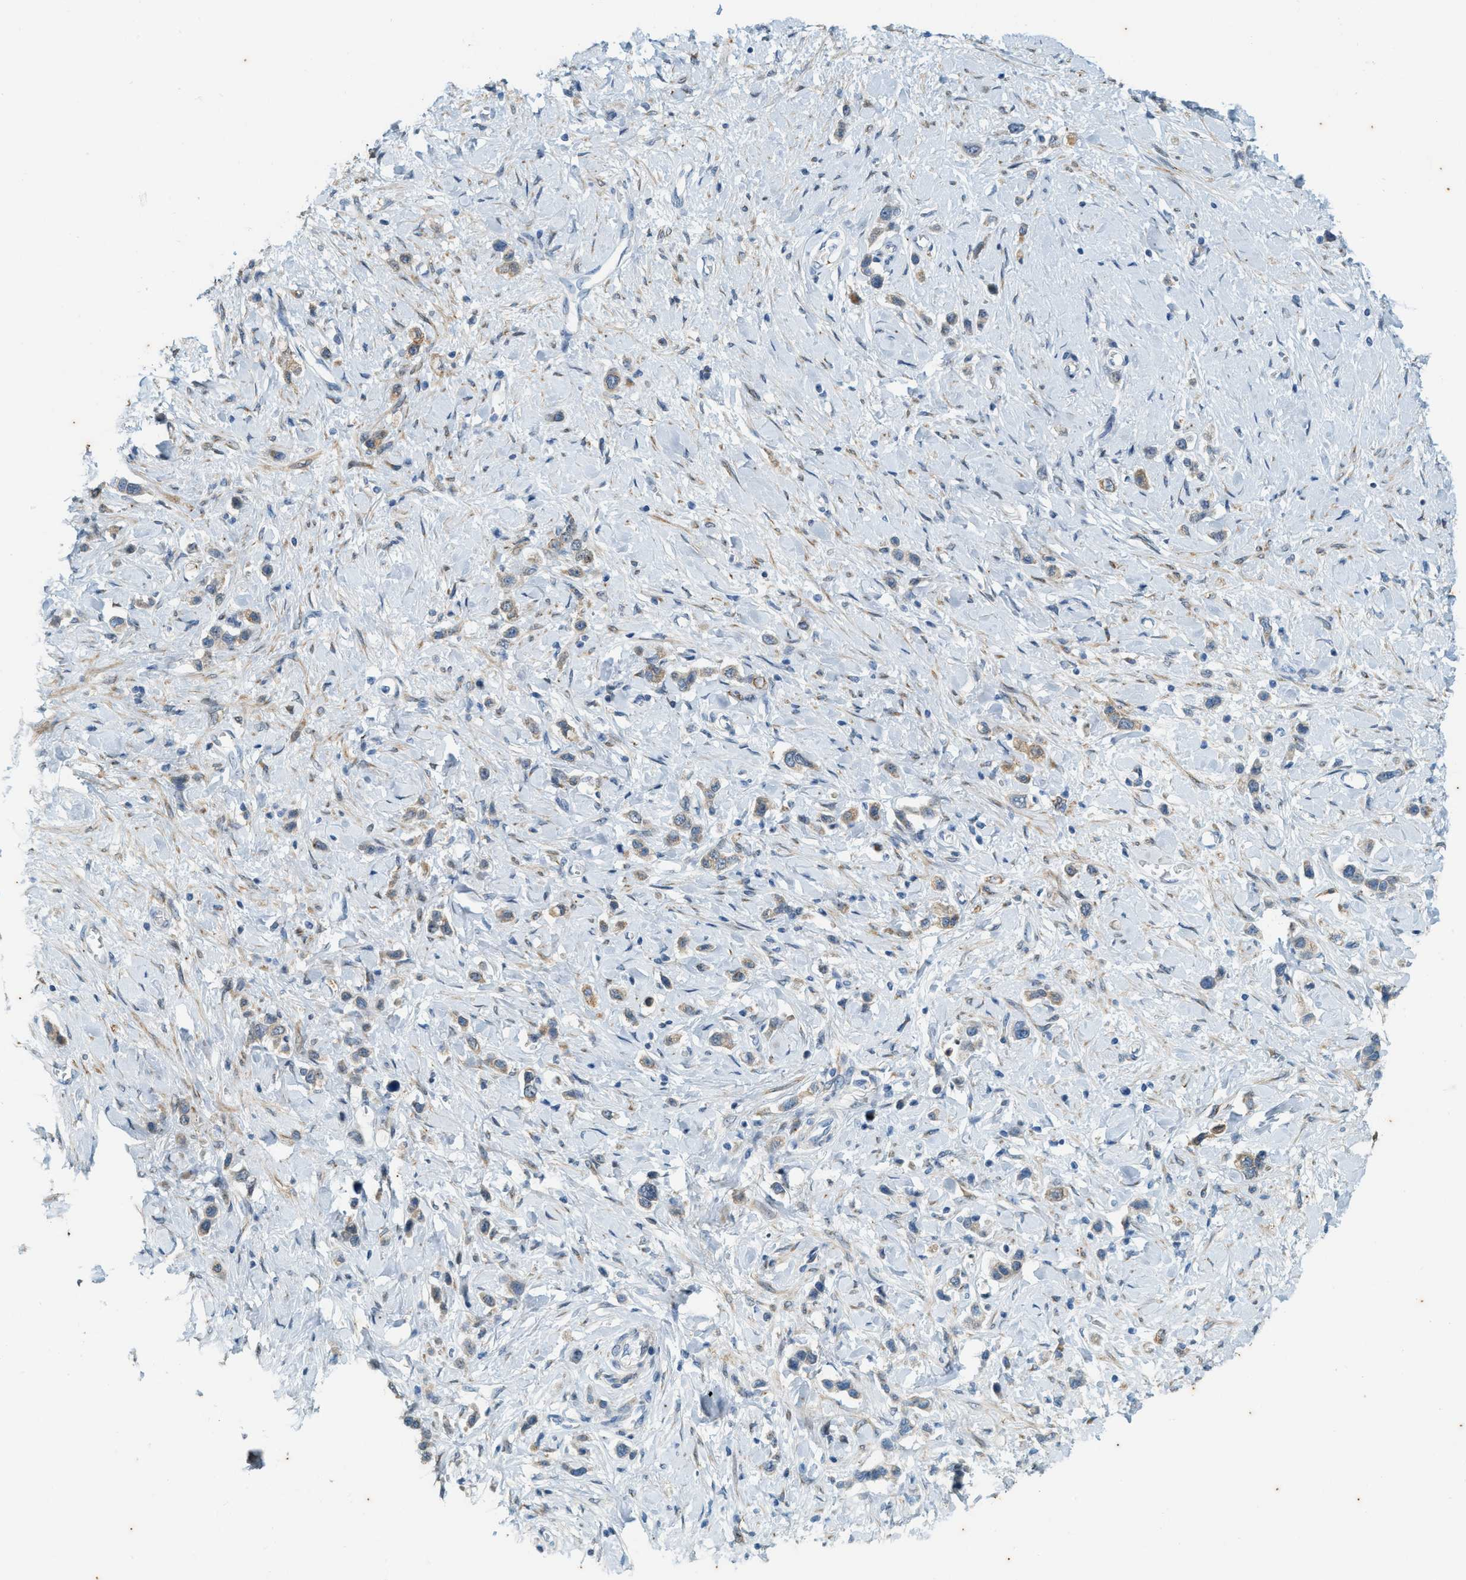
{"staining": {"intensity": "weak", "quantity": "25%-75%", "location": "cytoplasmic/membranous"}, "tissue": "stomach cancer", "cell_type": "Tumor cells", "image_type": "cancer", "snomed": [{"axis": "morphology", "description": "Adenocarcinoma, NOS"}, {"axis": "topography", "description": "Stomach"}], "caption": "Tumor cells exhibit low levels of weak cytoplasmic/membranous staining in about 25%-75% of cells in stomach cancer (adenocarcinoma).", "gene": "CHPF2", "patient": {"sex": "female", "age": 65}}